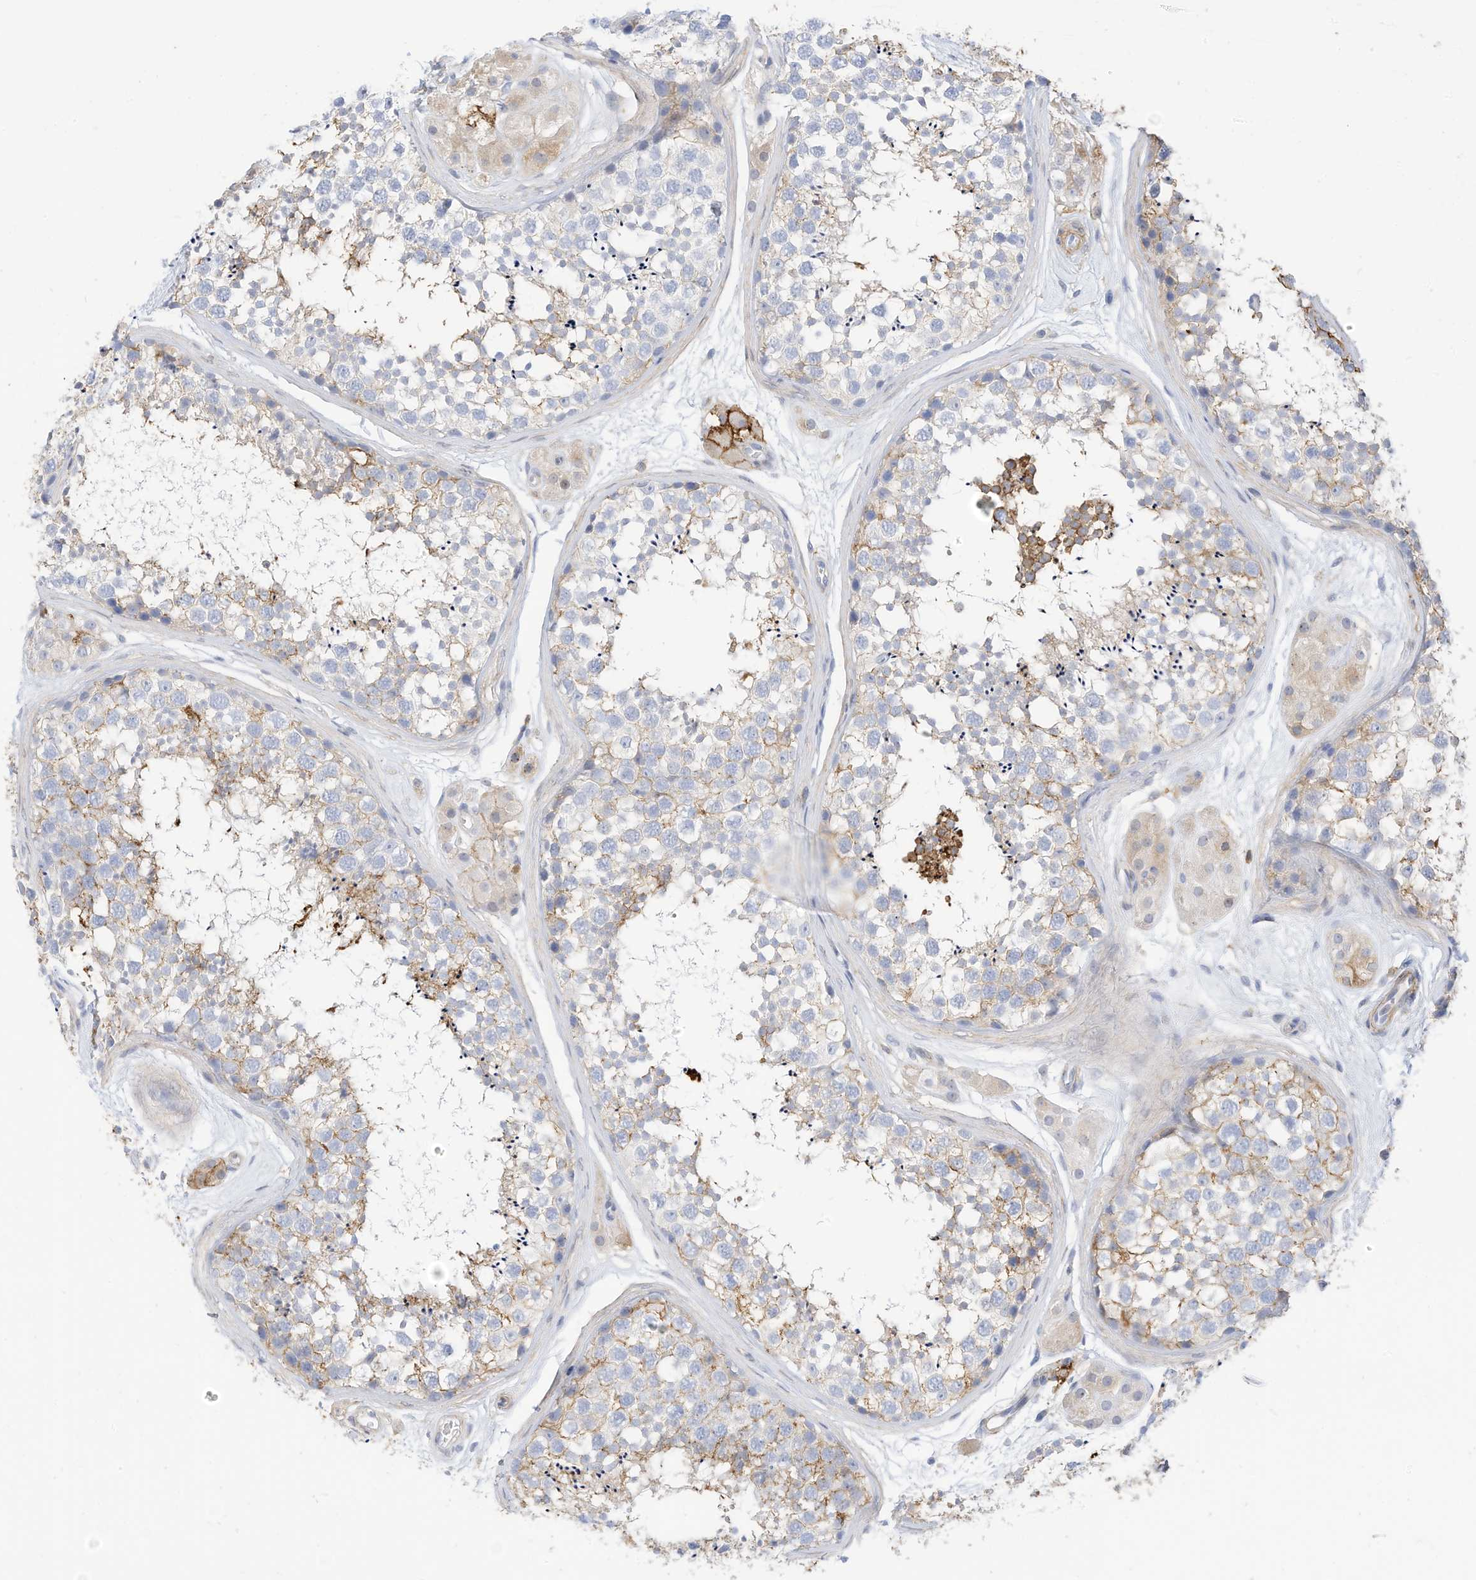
{"staining": {"intensity": "moderate", "quantity": "25%-75%", "location": "cytoplasmic/membranous"}, "tissue": "testis", "cell_type": "Cells in seminiferous ducts", "image_type": "normal", "snomed": [{"axis": "morphology", "description": "Normal tissue, NOS"}, {"axis": "topography", "description": "Testis"}], "caption": "A histopathology image of testis stained for a protein displays moderate cytoplasmic/membranous brown staining in cells in seminiferous ducts. The staining was performed using DAB, with brown indicating positive protein expression. Nuclei are stained blue with hematoxylin.", "gene": "TXNDC9", "patient": {"sex": "male", "age": 56}}